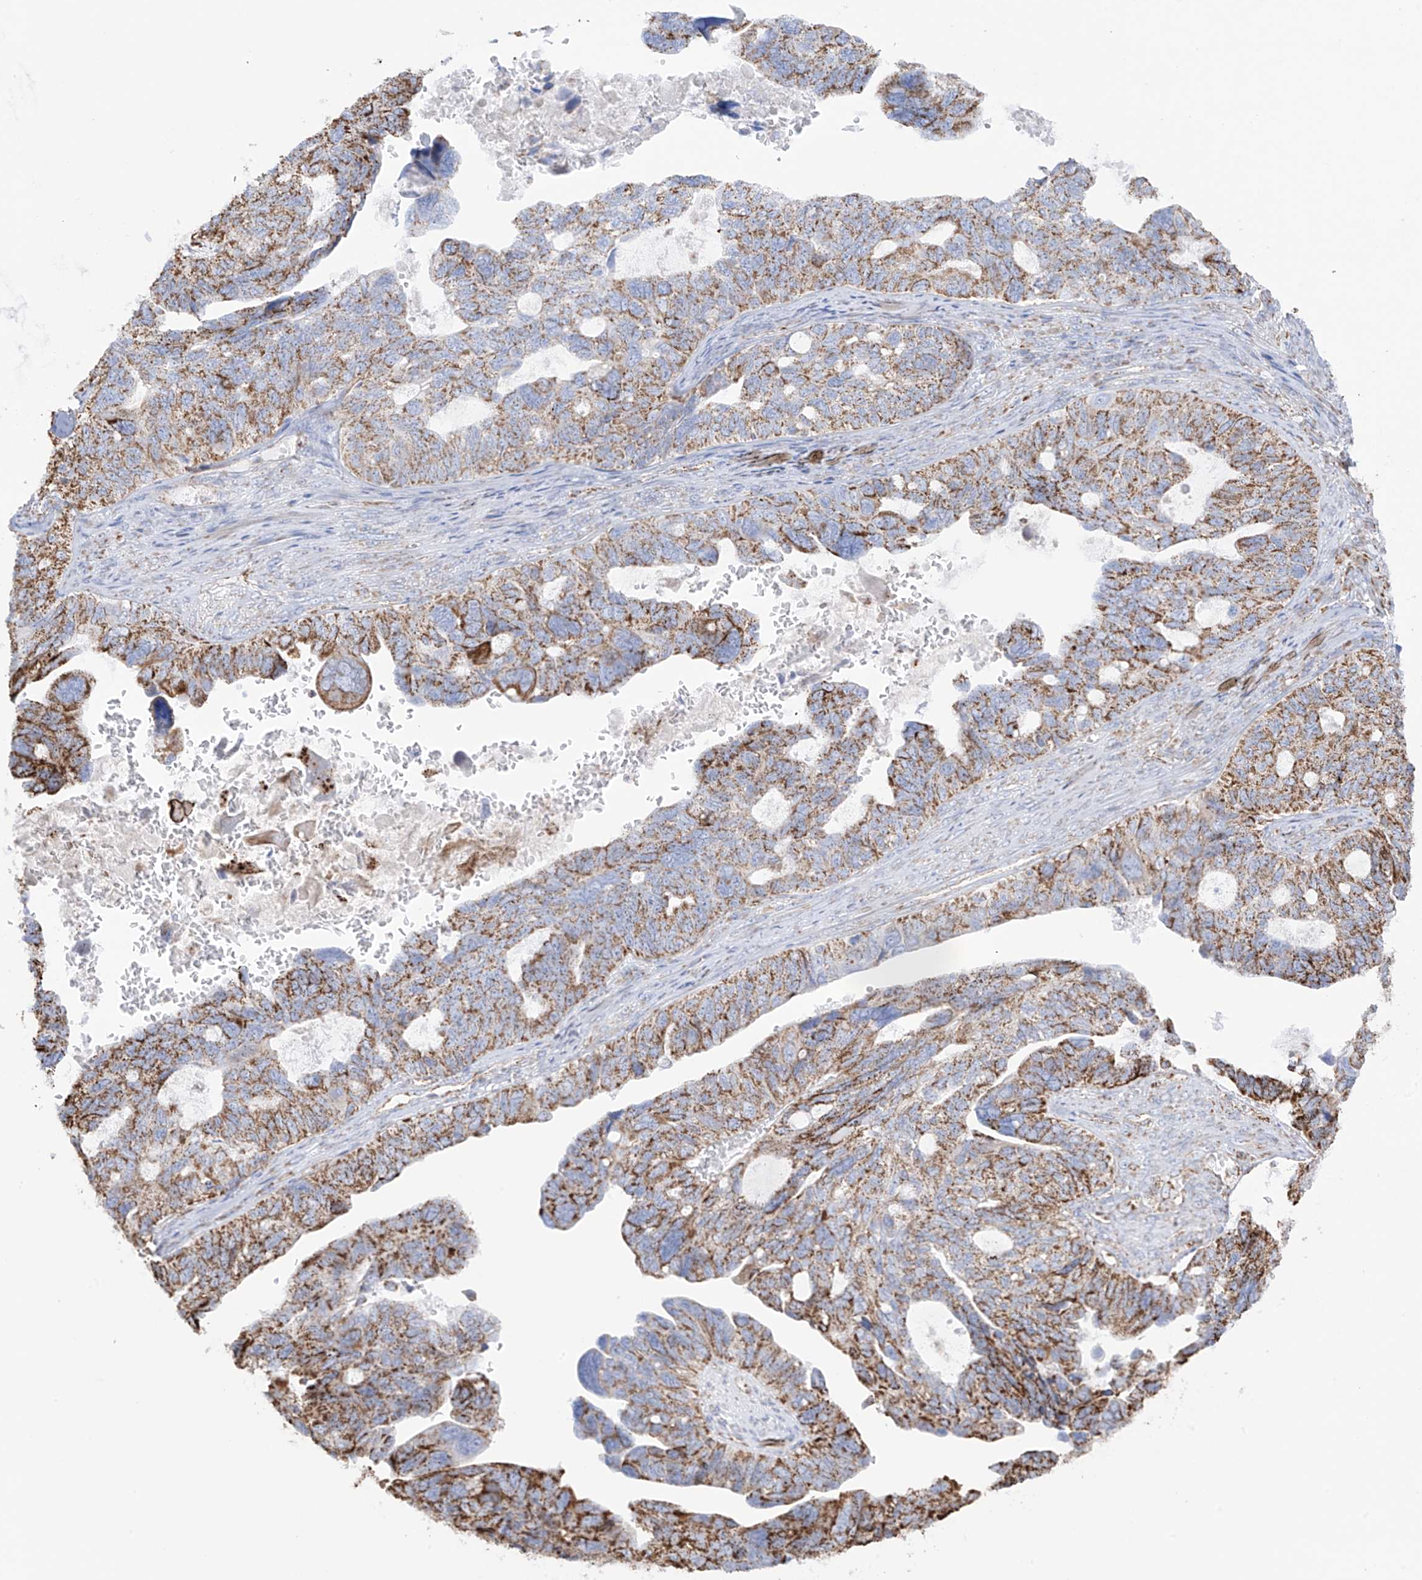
{"staining": {"intensity": "moderate", "quantity": ">75%", "location": "cytoplasmic/membranous"}, "tissue": "ovarian cancer", "cell_type": "Tumor cells", "image_type": "cancer", "snomed": [{"axis": "morphology", "description": "Cystadenocarcinoma, serous, NOS"}, {"axis": "topography", "description": "Ovary"}], "caption": "A high-resolution photomicrograph shows immunohistochemistry (IHC) staining of ovarian cancer (serous cystadenocarcinoma), which exhibits moderate cytoplasmic/membranous expression in about >75% of tumor cells.", "gene": "XKR3", "patient": {"sex": "female", "age": 79}}